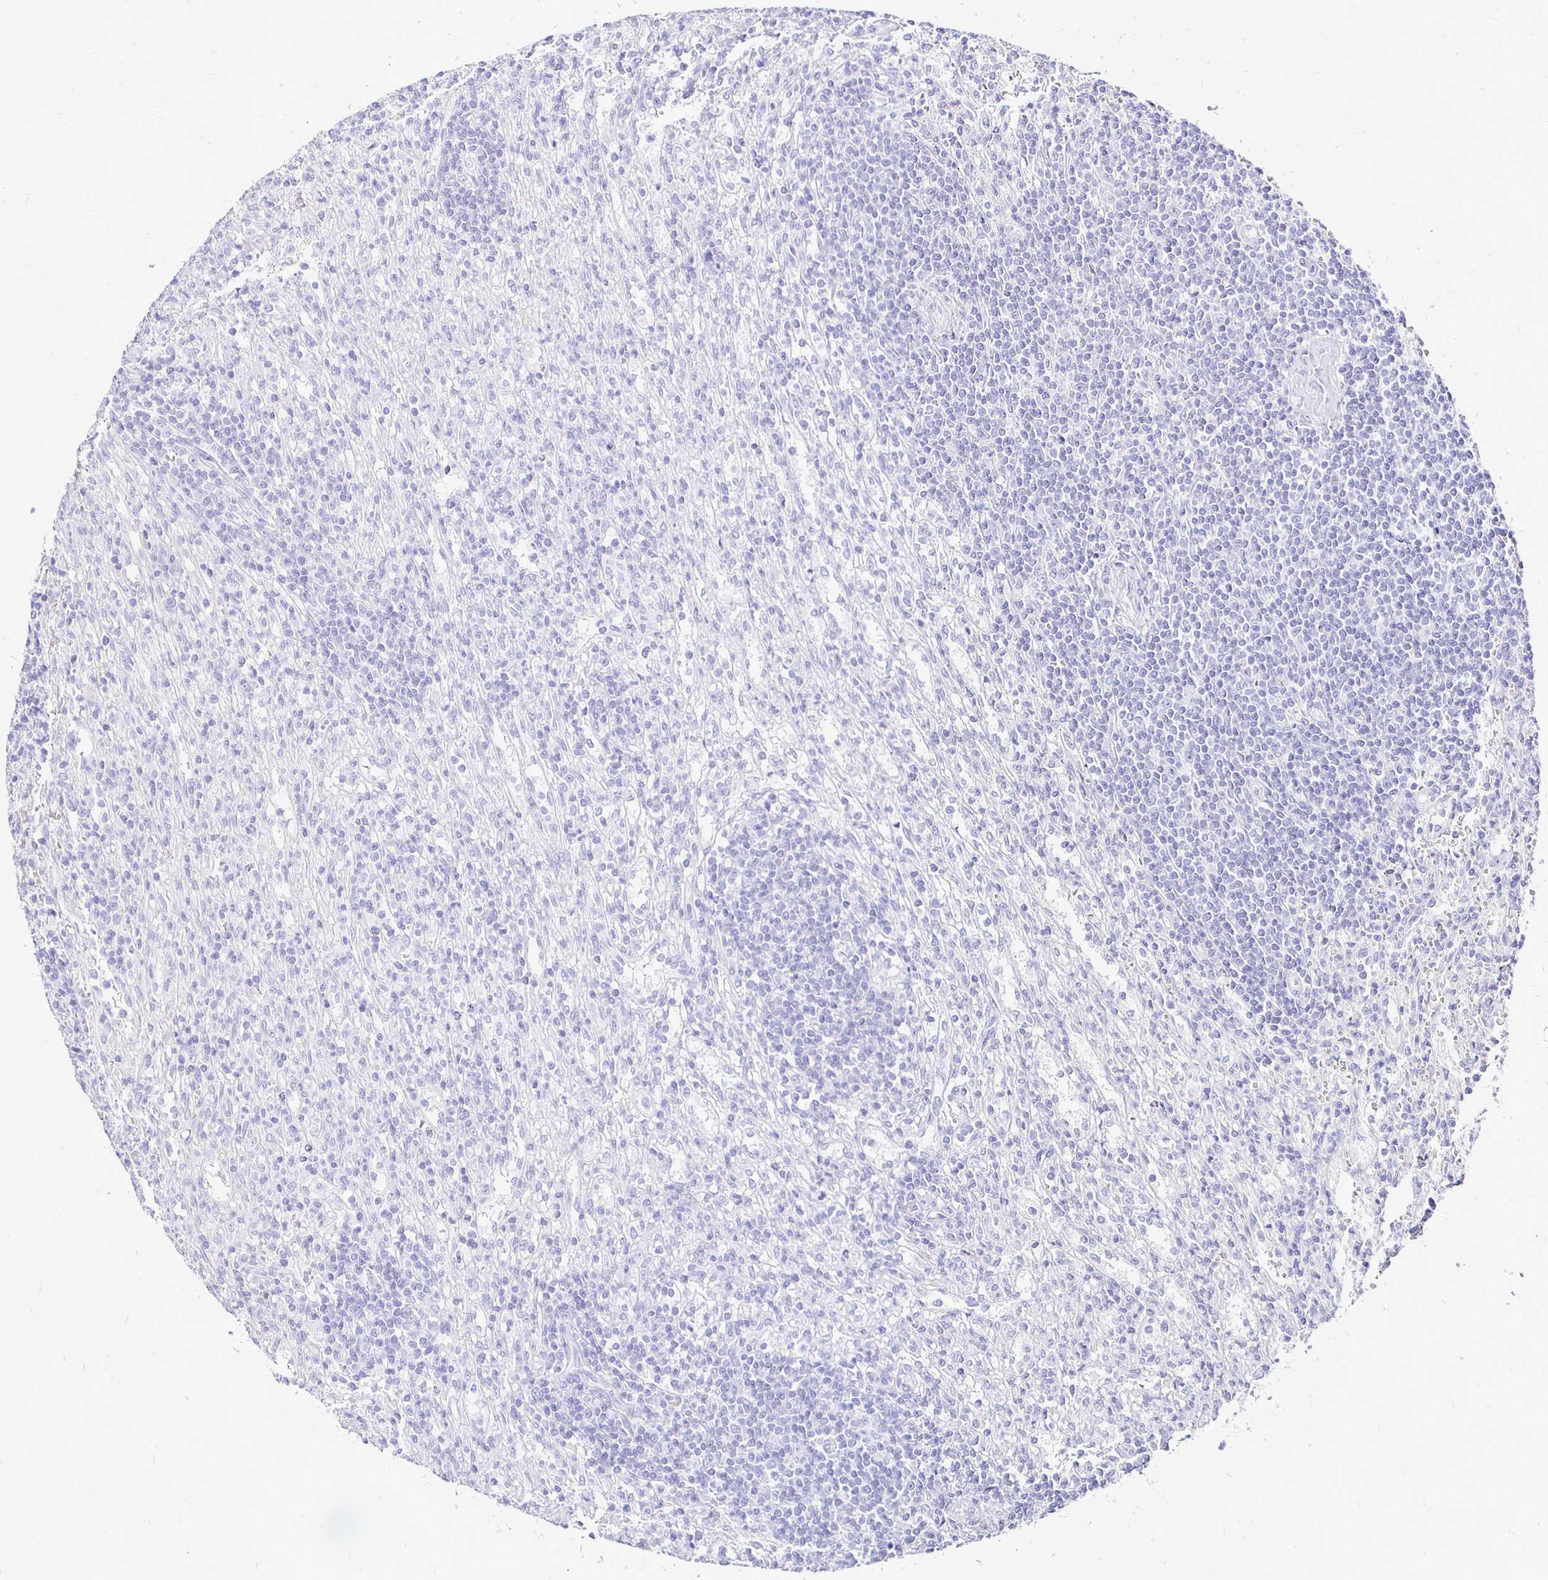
{"staining": {"intensity": "negative", "quantity": "none", "location": "none"}, "tissue": "lymphoma", "cell_type": "Tumor cells", "image_type": "cancer", "snomed": [{"axis": "morphology", "description": "Malignant lymphoma, non-Hodgkin's type, Low grade"}, {"axis": "topography", "description": "Spleen"}], "caption": "DAB (3,3'-diaminobenzidine) immunohistochemical staining of human malignant lymphoma, non-Hodgkin's type (low-grade) exhibits no significant staining in tumor cells. (DAB immunohistochemistry visualized using brightfield microscopy, high magnification).", "gene": "IRGC", "patient": {"sex": "male", "age": 76}}